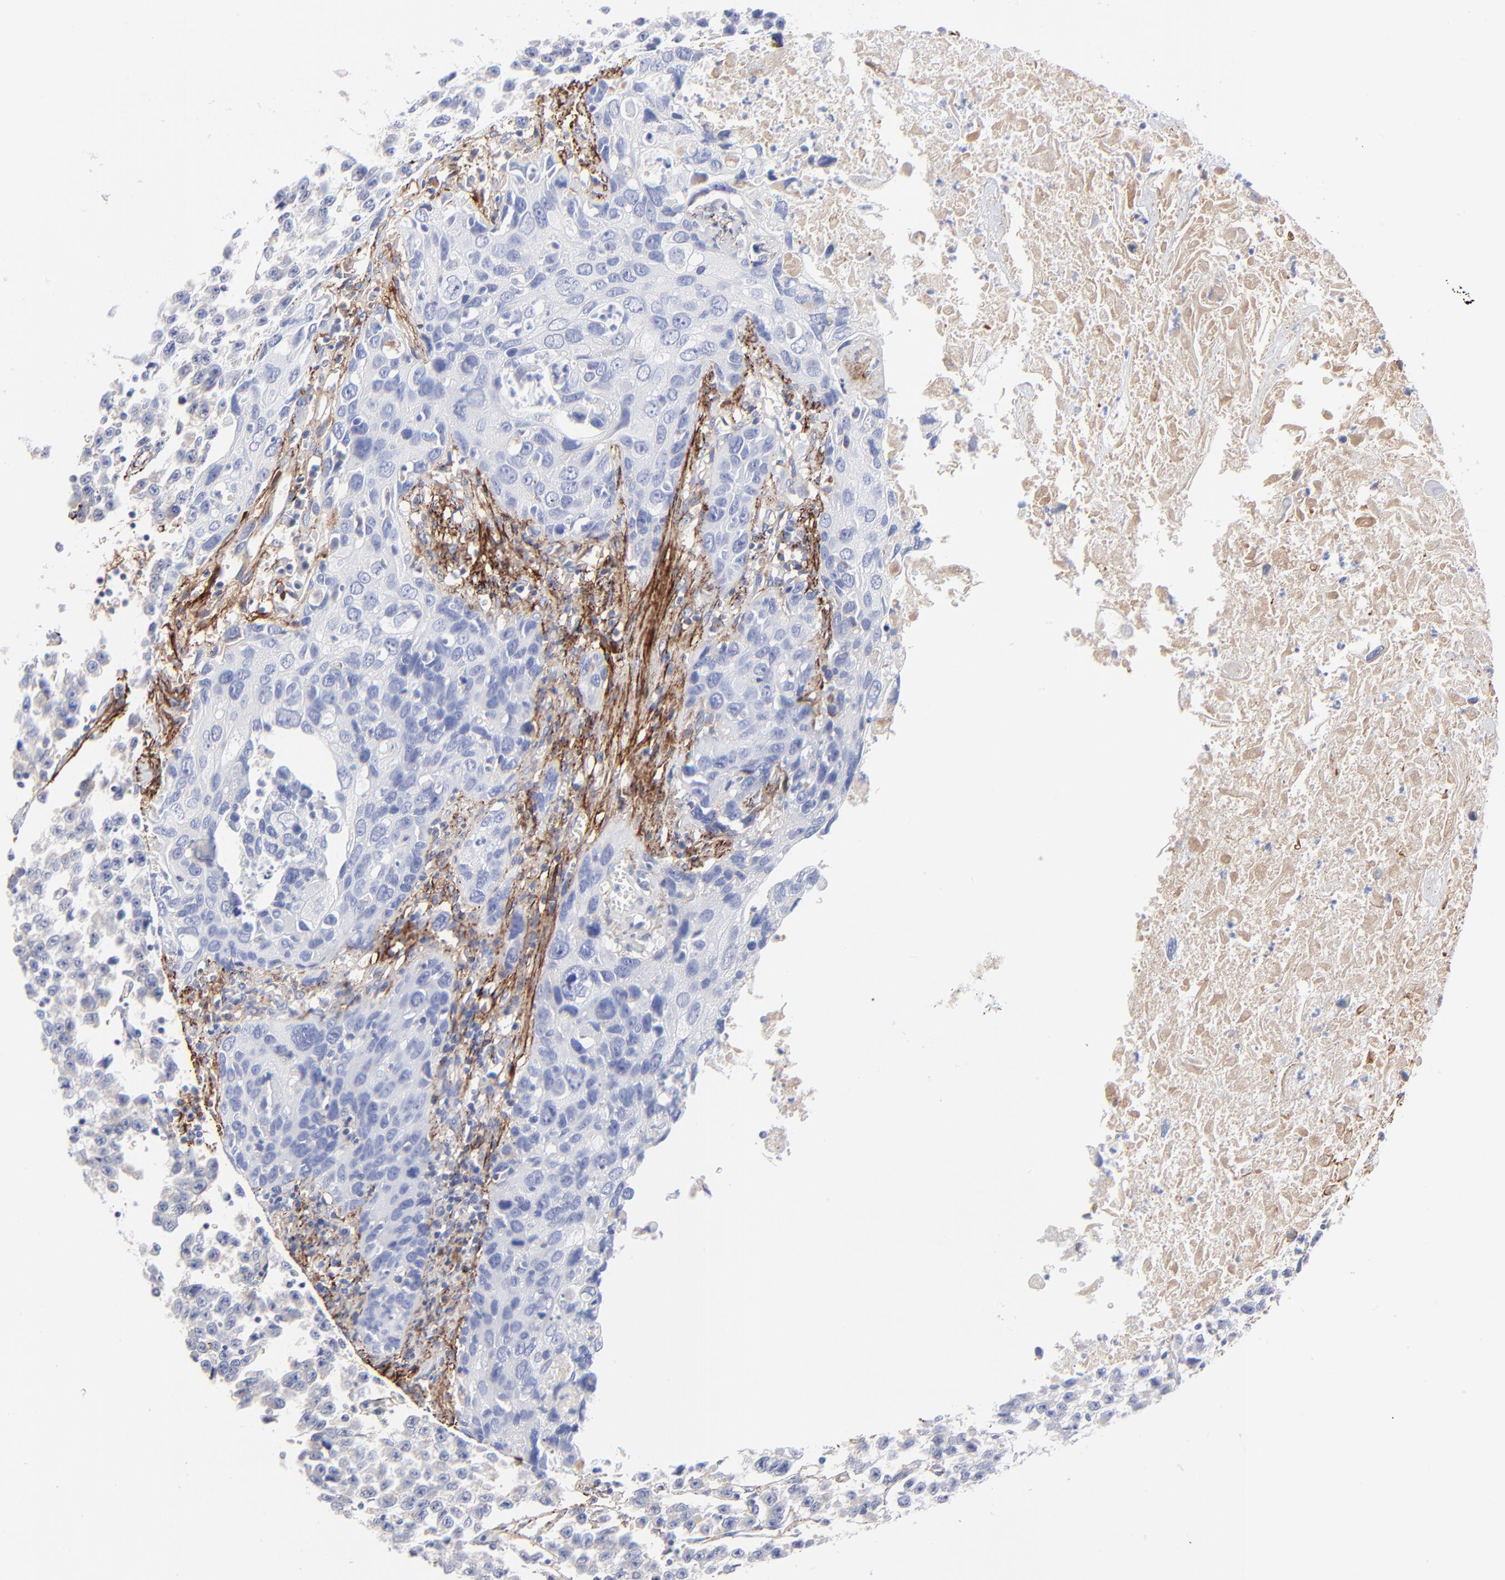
{"staining": {"intensity": "negative", "quantity": "none", "location": "none"}, "tissue": "urothelial cancer", "cell_type": "Tumor cells", "image_type": "cancer", "snomed": [{"axis": "morphology", "description": "Urothelial carcinoma, High grade"}, {"axis": "topography", "description": "Urinary bladder"}], "caption": "A micrograph of urothelial cancer stained for a protein reveals no brown staining in tumor cells.", "gene": "FBLN2", "patient": {"sex": "male", "age": 71}}